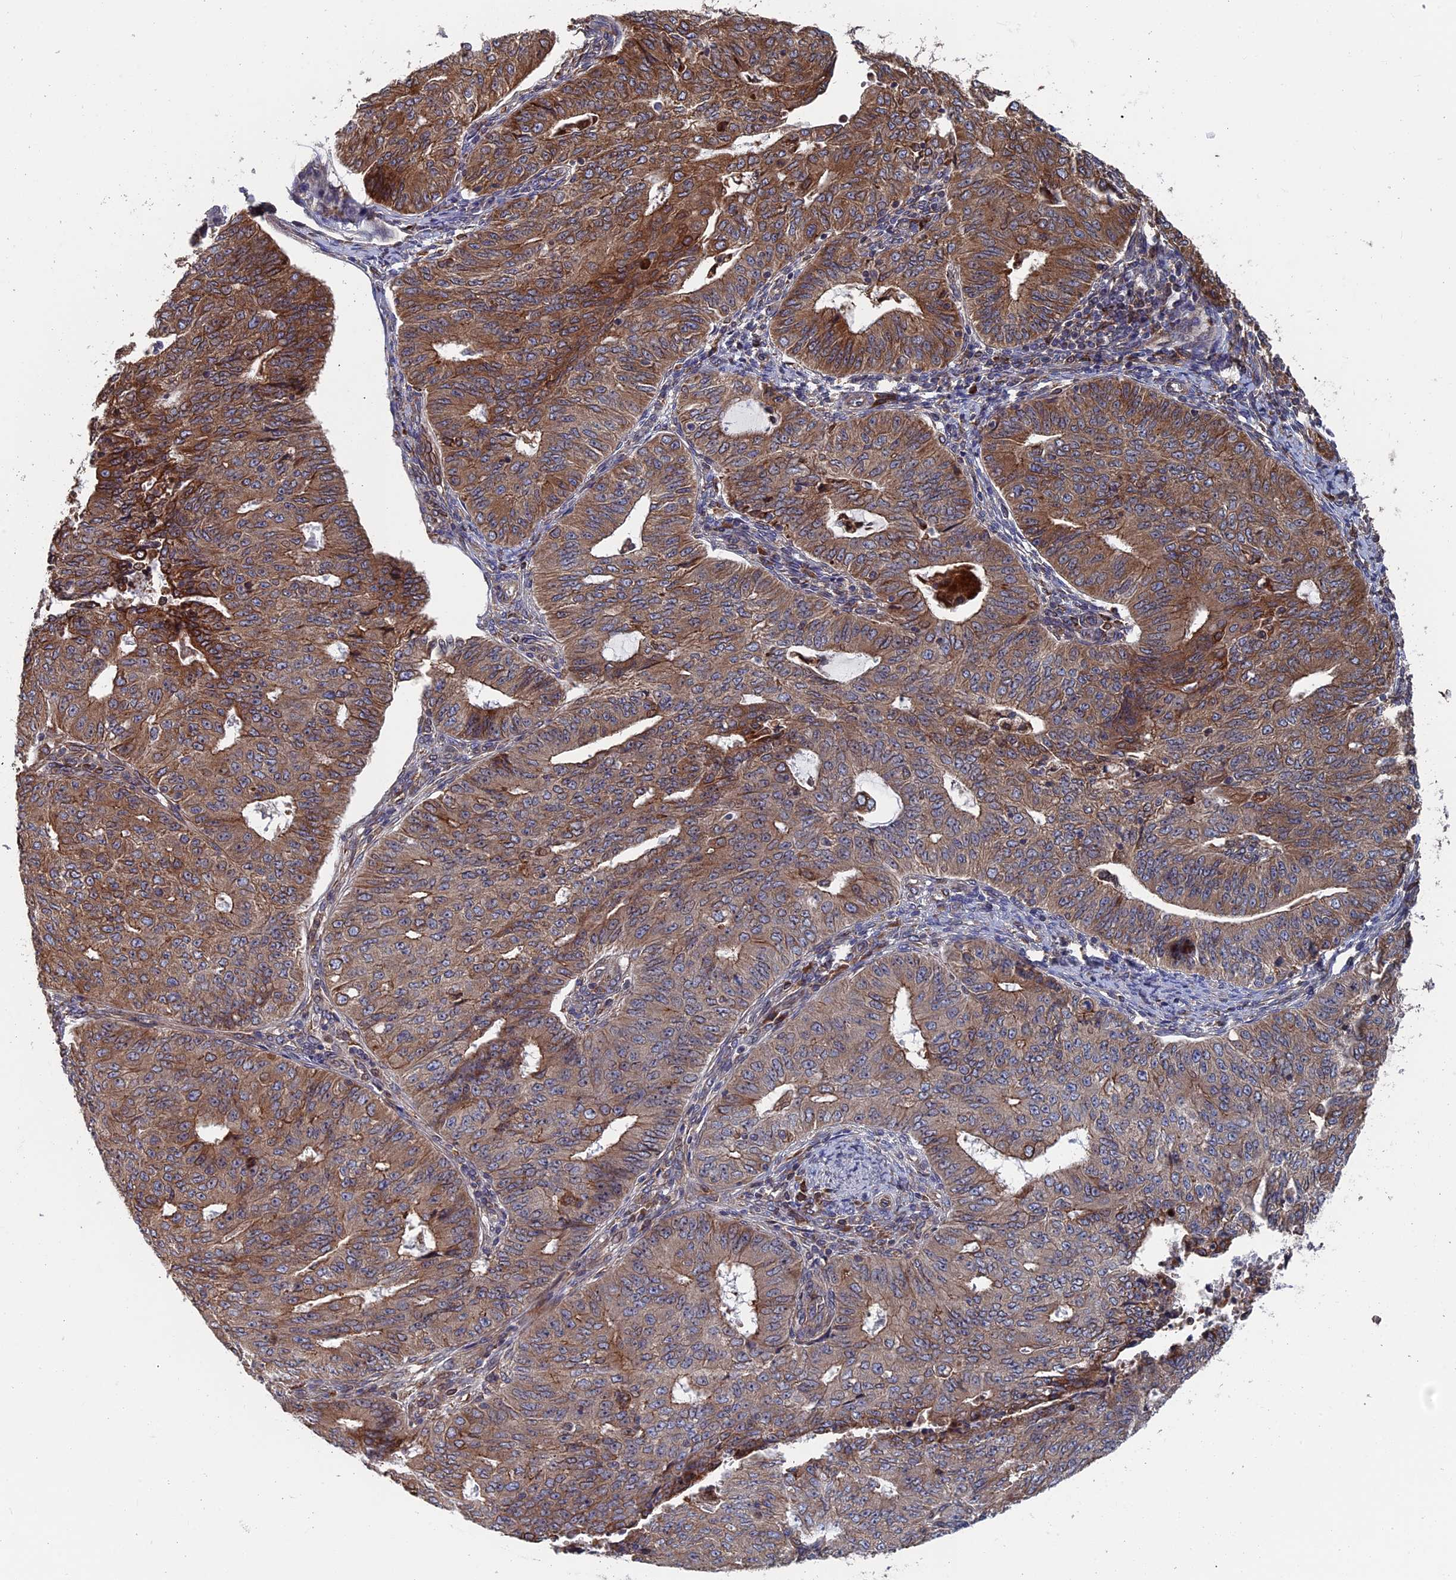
{"staining": {"intensity": "moderate", "quantity": ">75%", "location": "cytoplasmic/membranous"}, "tissue": "endometrial cancer", "cell_type": "Tumor cells", "image_type": "cancer", "snomed": [{"axis": "morphology", "description": "Adenocarcinoma, NOS"}, {"axis": "topography", "description": "Endometrium"}], "caption": "High-power microscopy captured an immunohistochemistry (IHC) image of endometrial cancer (adenocarcinoma), revealing moderate cytoplasmic/membranous staining in approximately >75% of tumor cells.", "gene": "RPUSD1", "patient": {"sex": "female", "age": 32}}